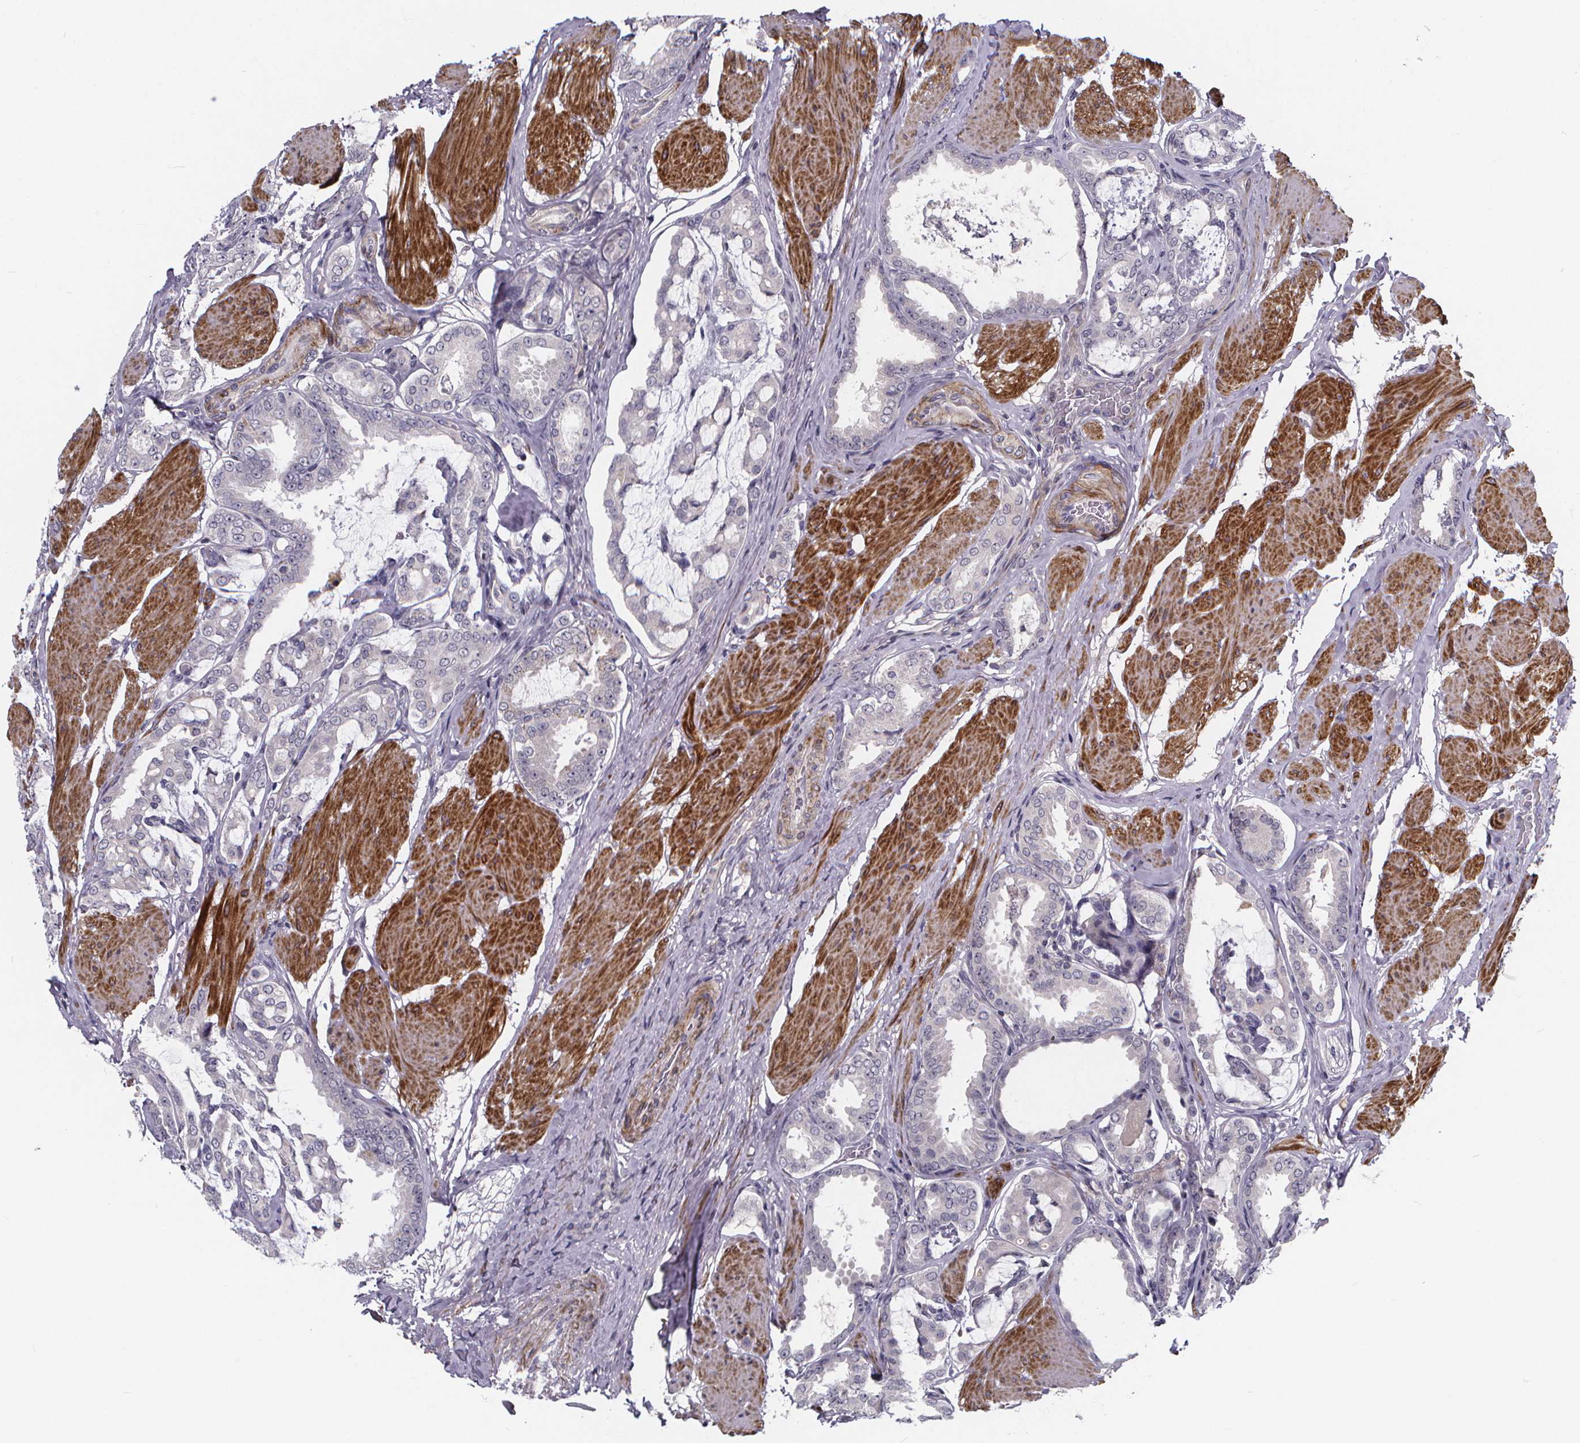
{"staining": {"intensity": "negative", "quantity": "none", "location": "none"}, "tissue": "prostate cancer", "cell_type": "Tumor cells", "image_type": "cancer", "snomed": [{"axis": "morphology", "description": "Adenocarcinoma, High grade"}, {"axis": "topography", "description": "Prostate"}], "caption": "Micrograph shows no protein positivity in tumor cells of prostate cancer (adenocarcinoma (high-grade)) tissue. The staining is performed using DAB brown chromogen with nuclei counter-stained in using hematoxylin.", "gene": "FBXW2", "patient": {"sex": "male", "age": 63}}